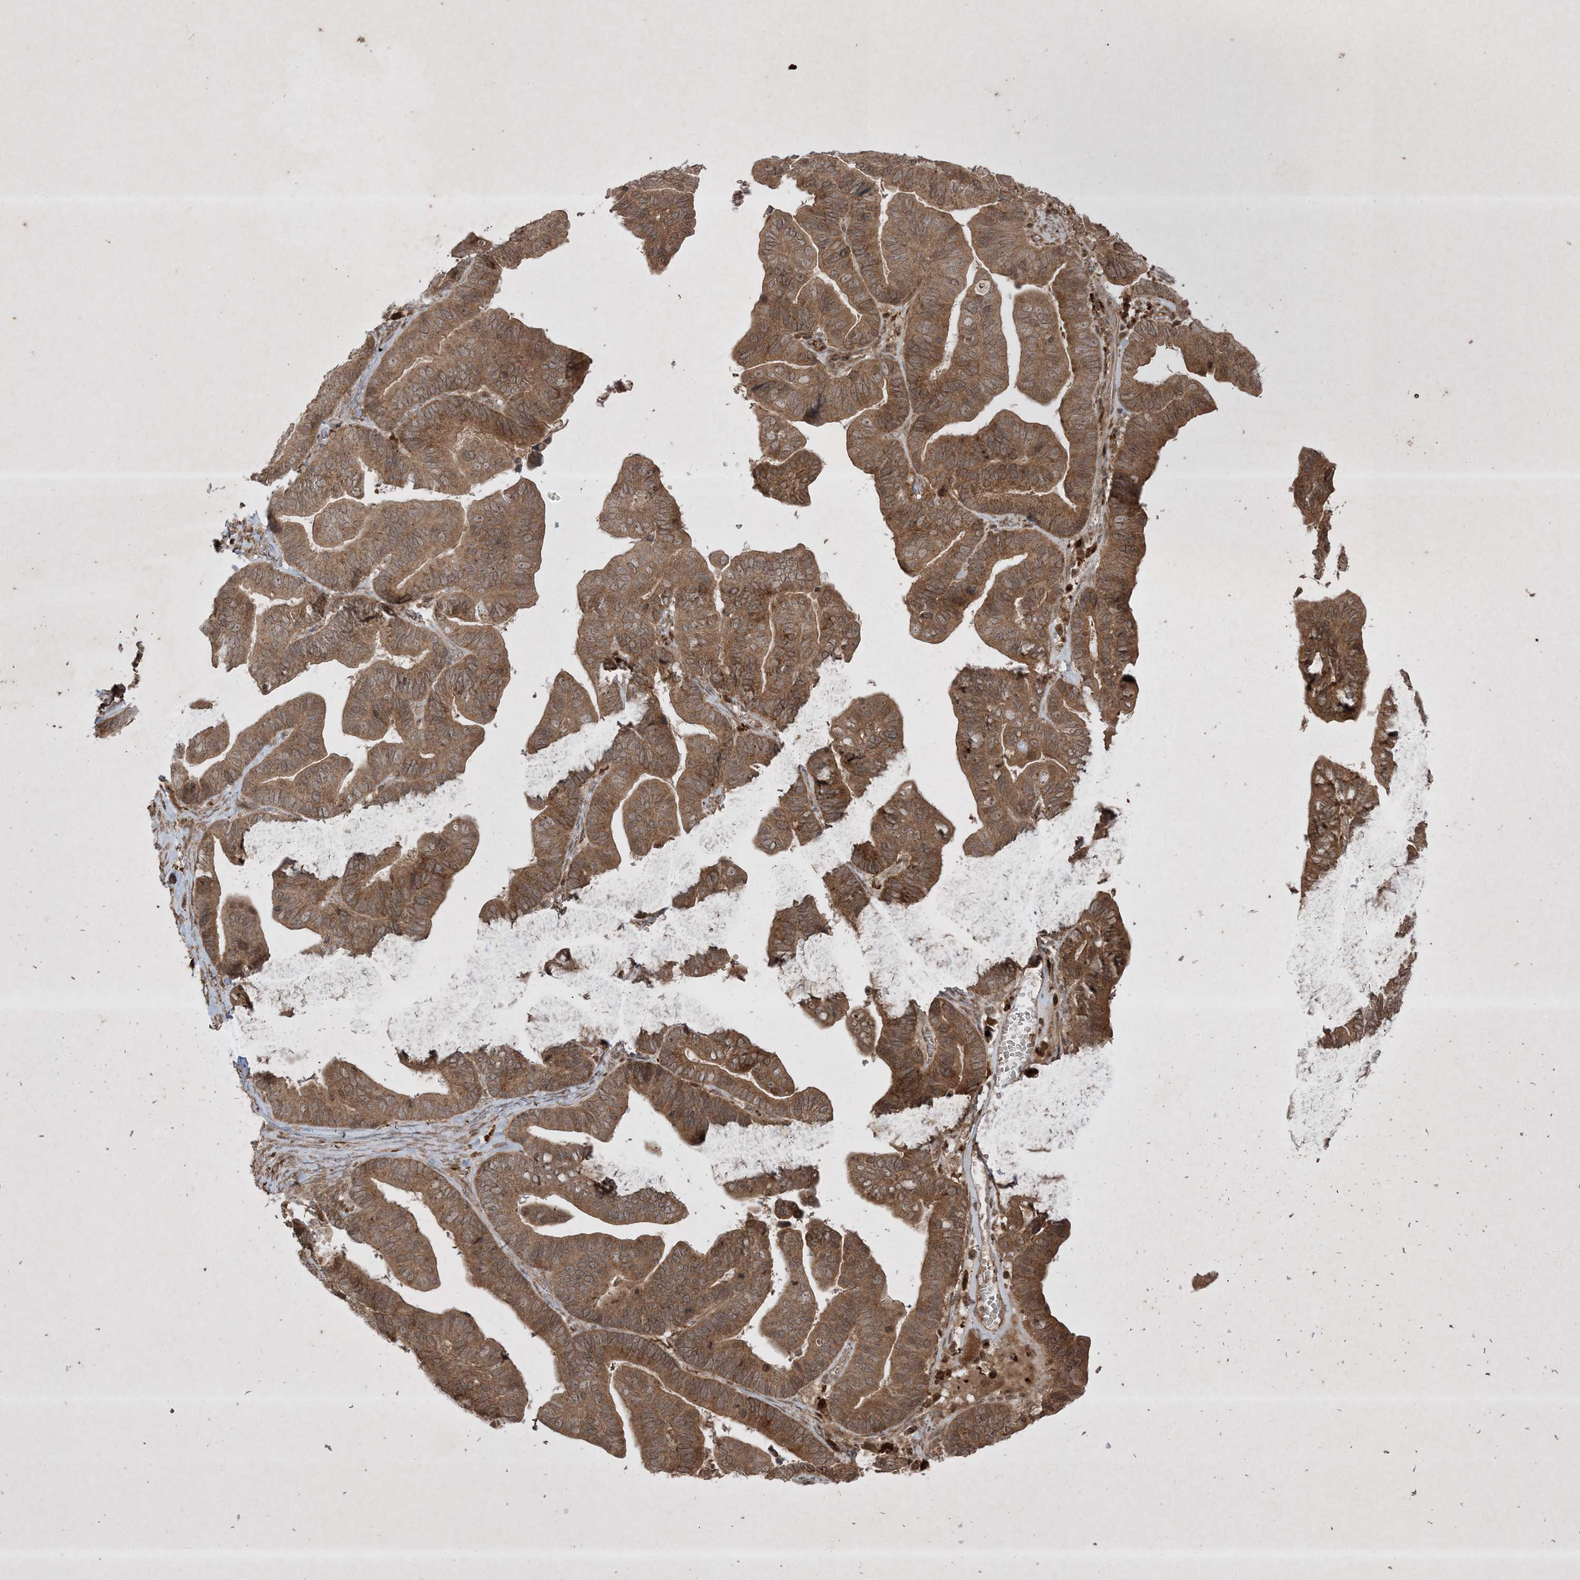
{"staining": {"intensity": "moderate", "quantity": ">75%", "location": "cytoplasmic/membranous"}, "tissue": "ovarian cancer", "cell_type": "Tumor cells", "image_type": "cancer", "snomed": [{"axis": "morphology", "description": "Cystadenocarcinoma, serous, NOS"}, {"axis": "topography", "description": "Ovary"}], "caption": "A micrograph of serous cystadenocarcinoma (ovarian) stained for a protein exhibits moderate cytoplasmic/membranous brown staining in tumor cells.", "gene": "PTK6", "patient": {"sex": "female", "age": 56}}